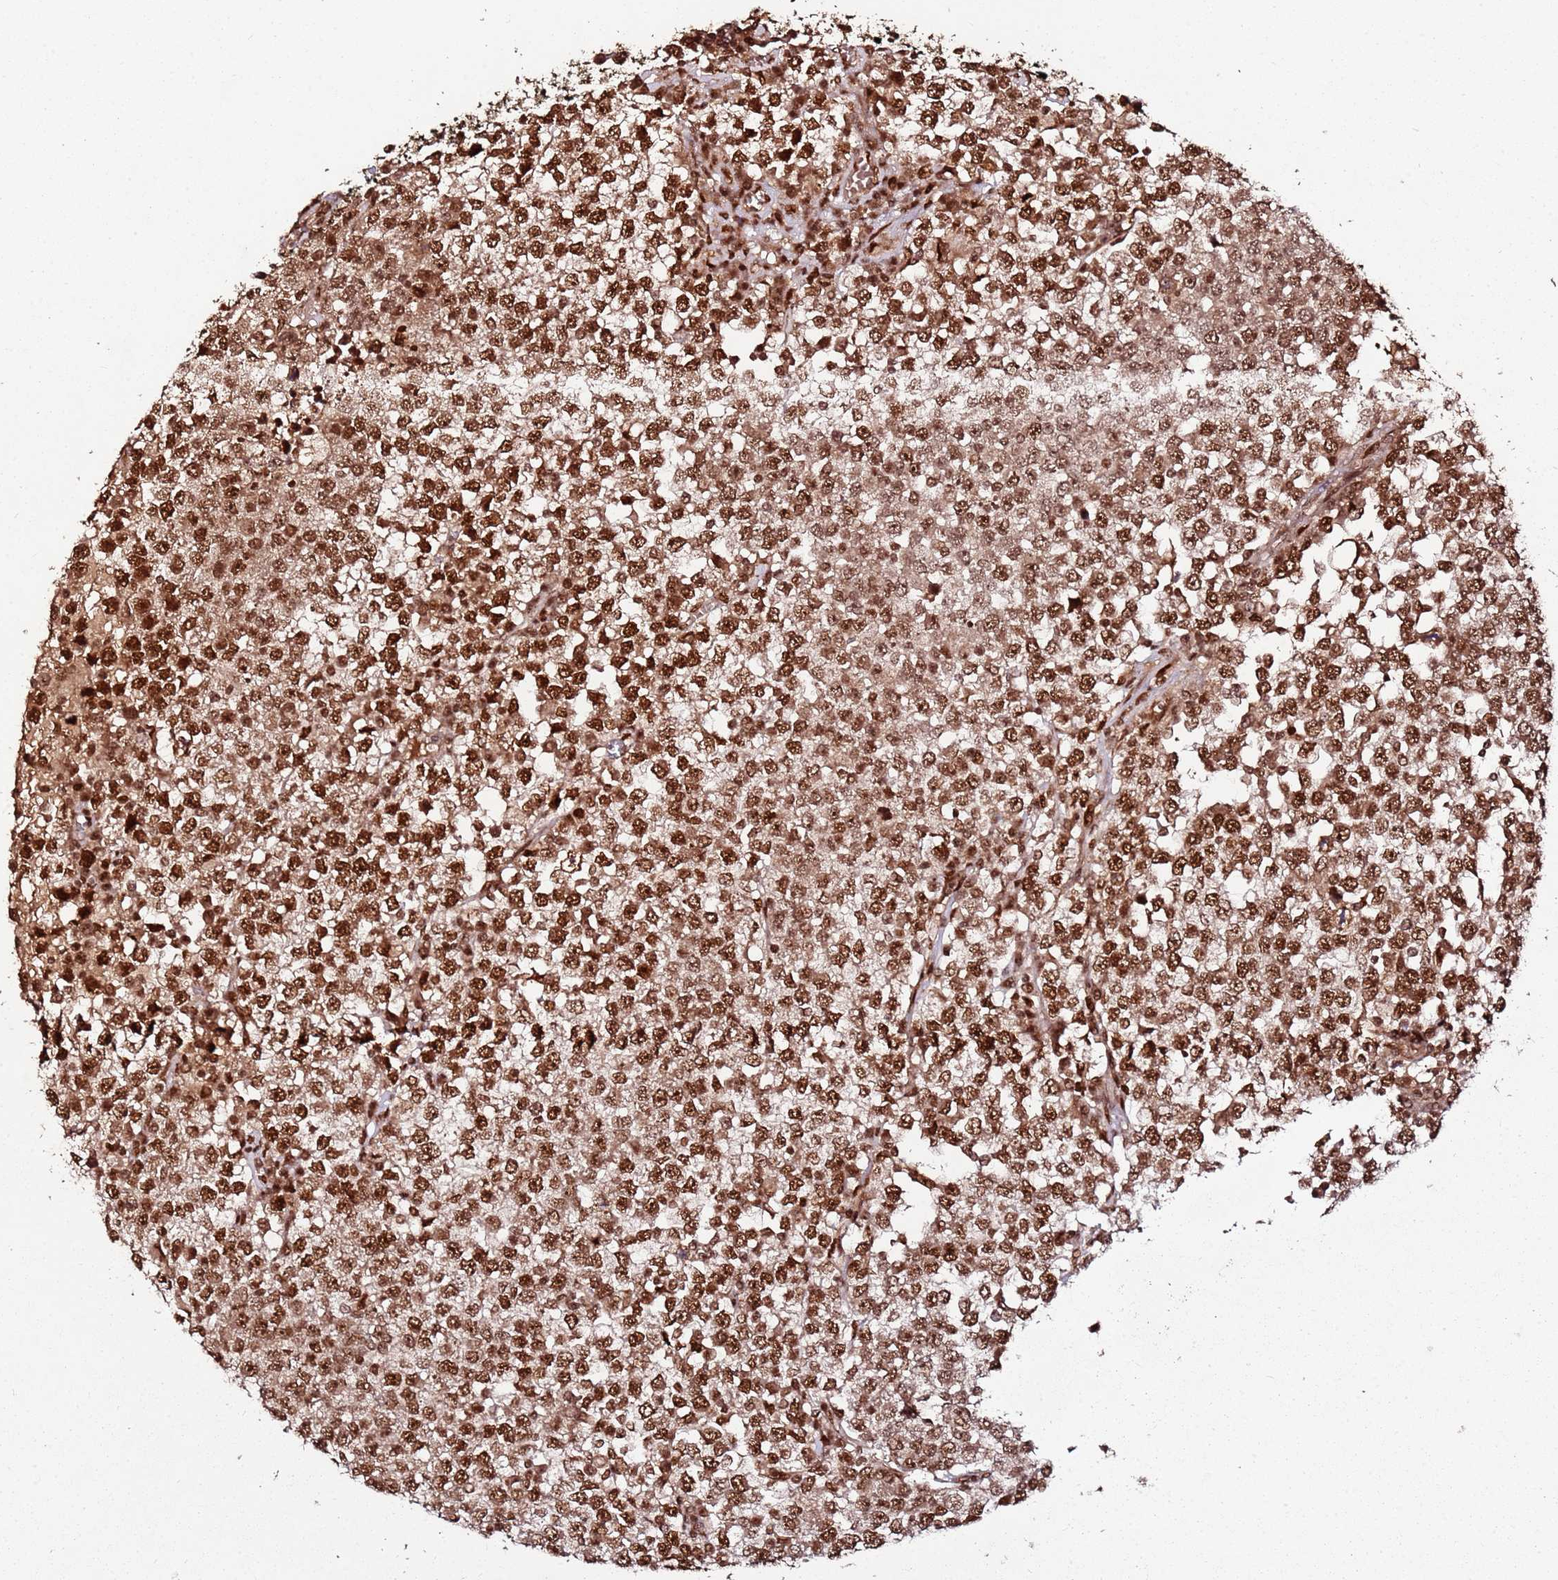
{"staining": {"intensity": "strong", "quantity": ">75%", "location": "nuclear"}, "tissue": "testis cancer", "cell_type": "Tumor cells", "image_type": "cancer", "snomed": [{"axis": "morphology", "description": "Seminoma, NOS"}, {"axis": "topography", "description": "Testis"}], "caption": "Immunohistochemistry (IHC) staining of testis cancer (seminoma), which demonstrates high levels of strong nuclear expression in approximately >75% of tumor cells indicating strong nuclear protein expression. The staining was performed using DAB (brown) for protein detection and nuclei were counterstained in hematoxylin (blue).", "gene": "XRN2", "patient": {"sex": "male", "age": 65}}